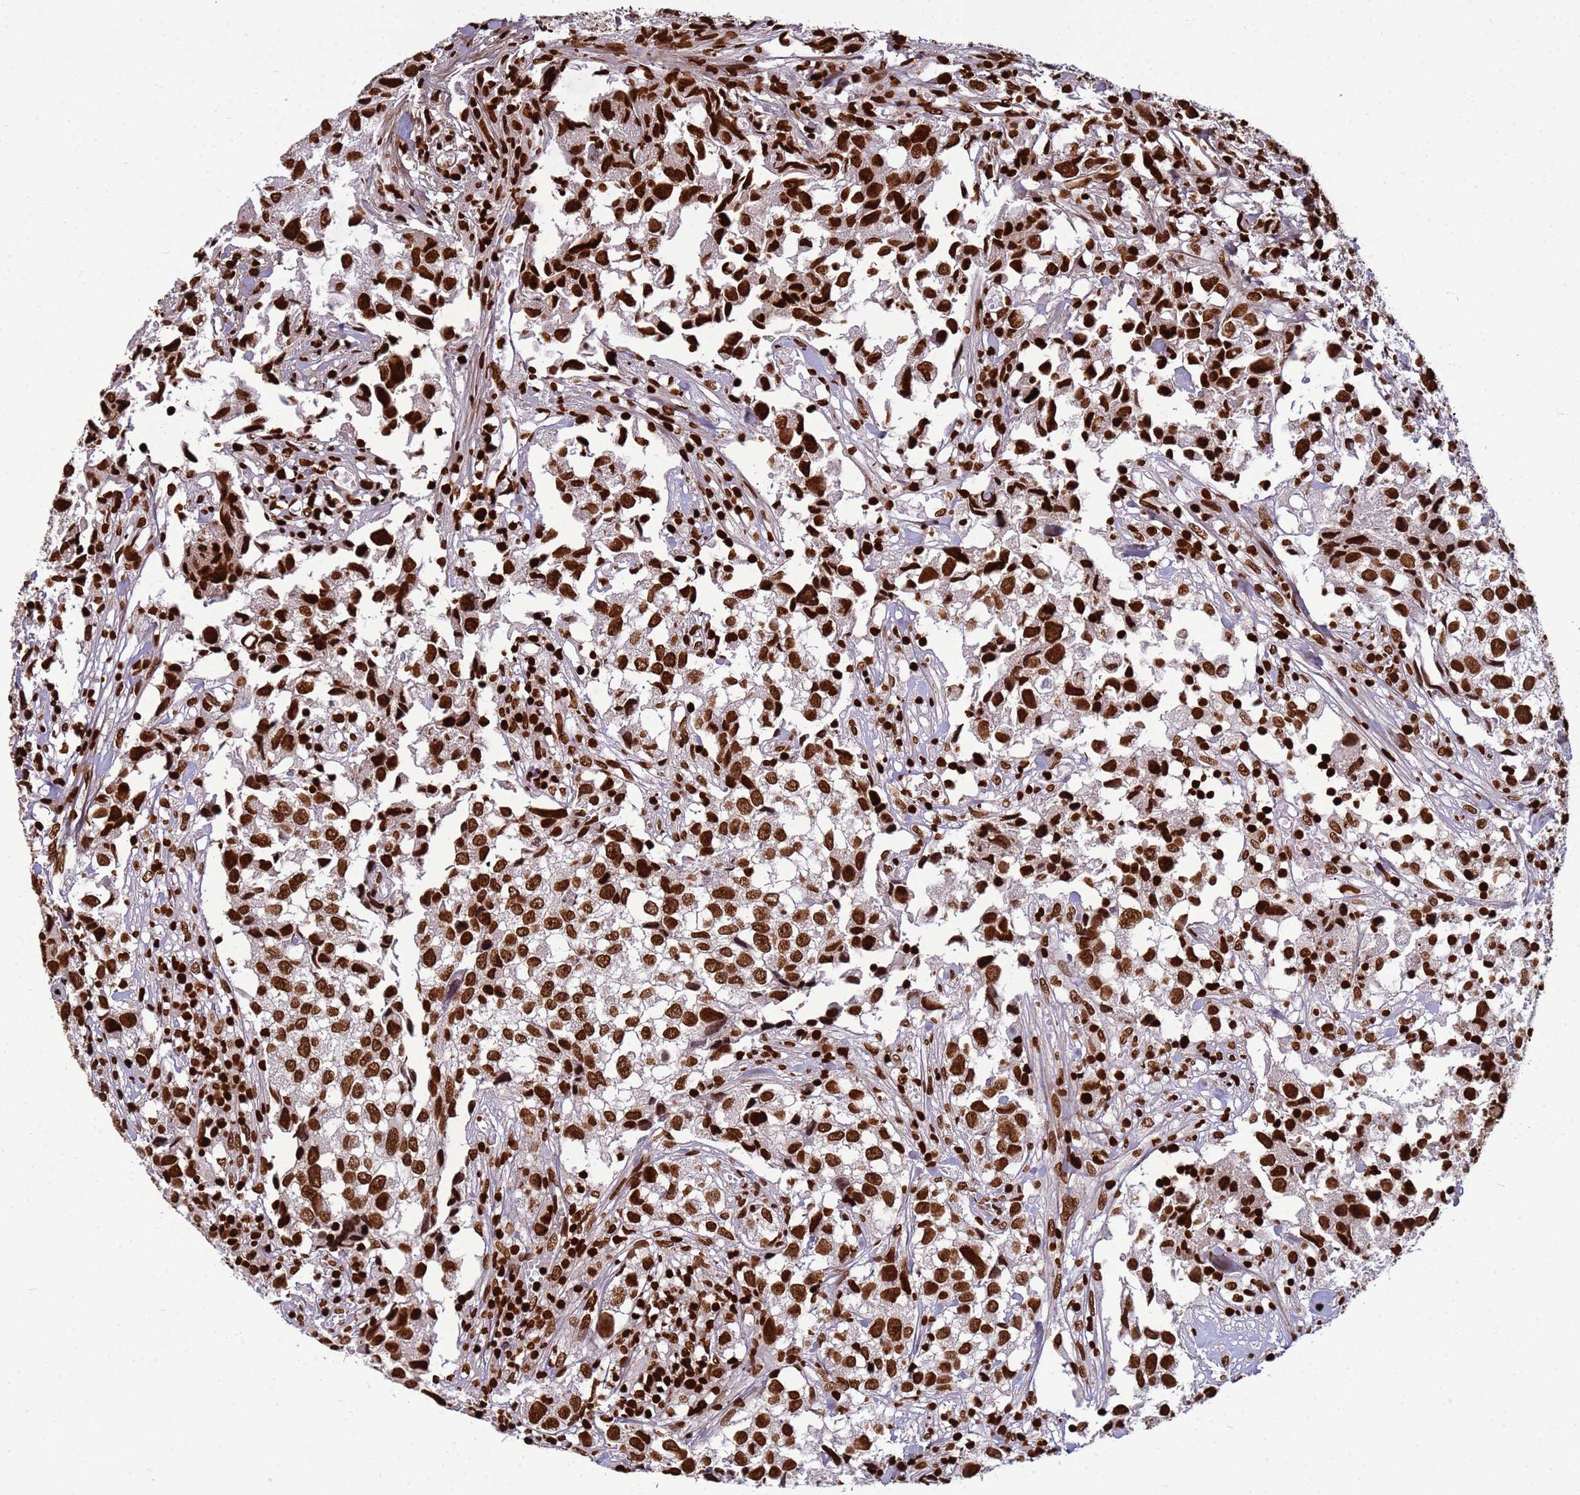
{"staining": {"intensity": "strong", "quantity": ">75%", "location": "nuclear"}, "tissue": "urothelial cancer", "cell_type": "Tumor cells", "image_type": "cancer", "snomed": [{"axis": "morphology", "description": "Urothelial carcinoma, High grade"}, {"axis": "topography", "description": "Urinary bladder"}], "caption": "Urothelial cancer tissue shows strong nuclear staining in about >75% of tumor cells, visualized by immunohistochemistry.", "gene": "H3-3B", "patient": {"sex": "female", "age": 75}}